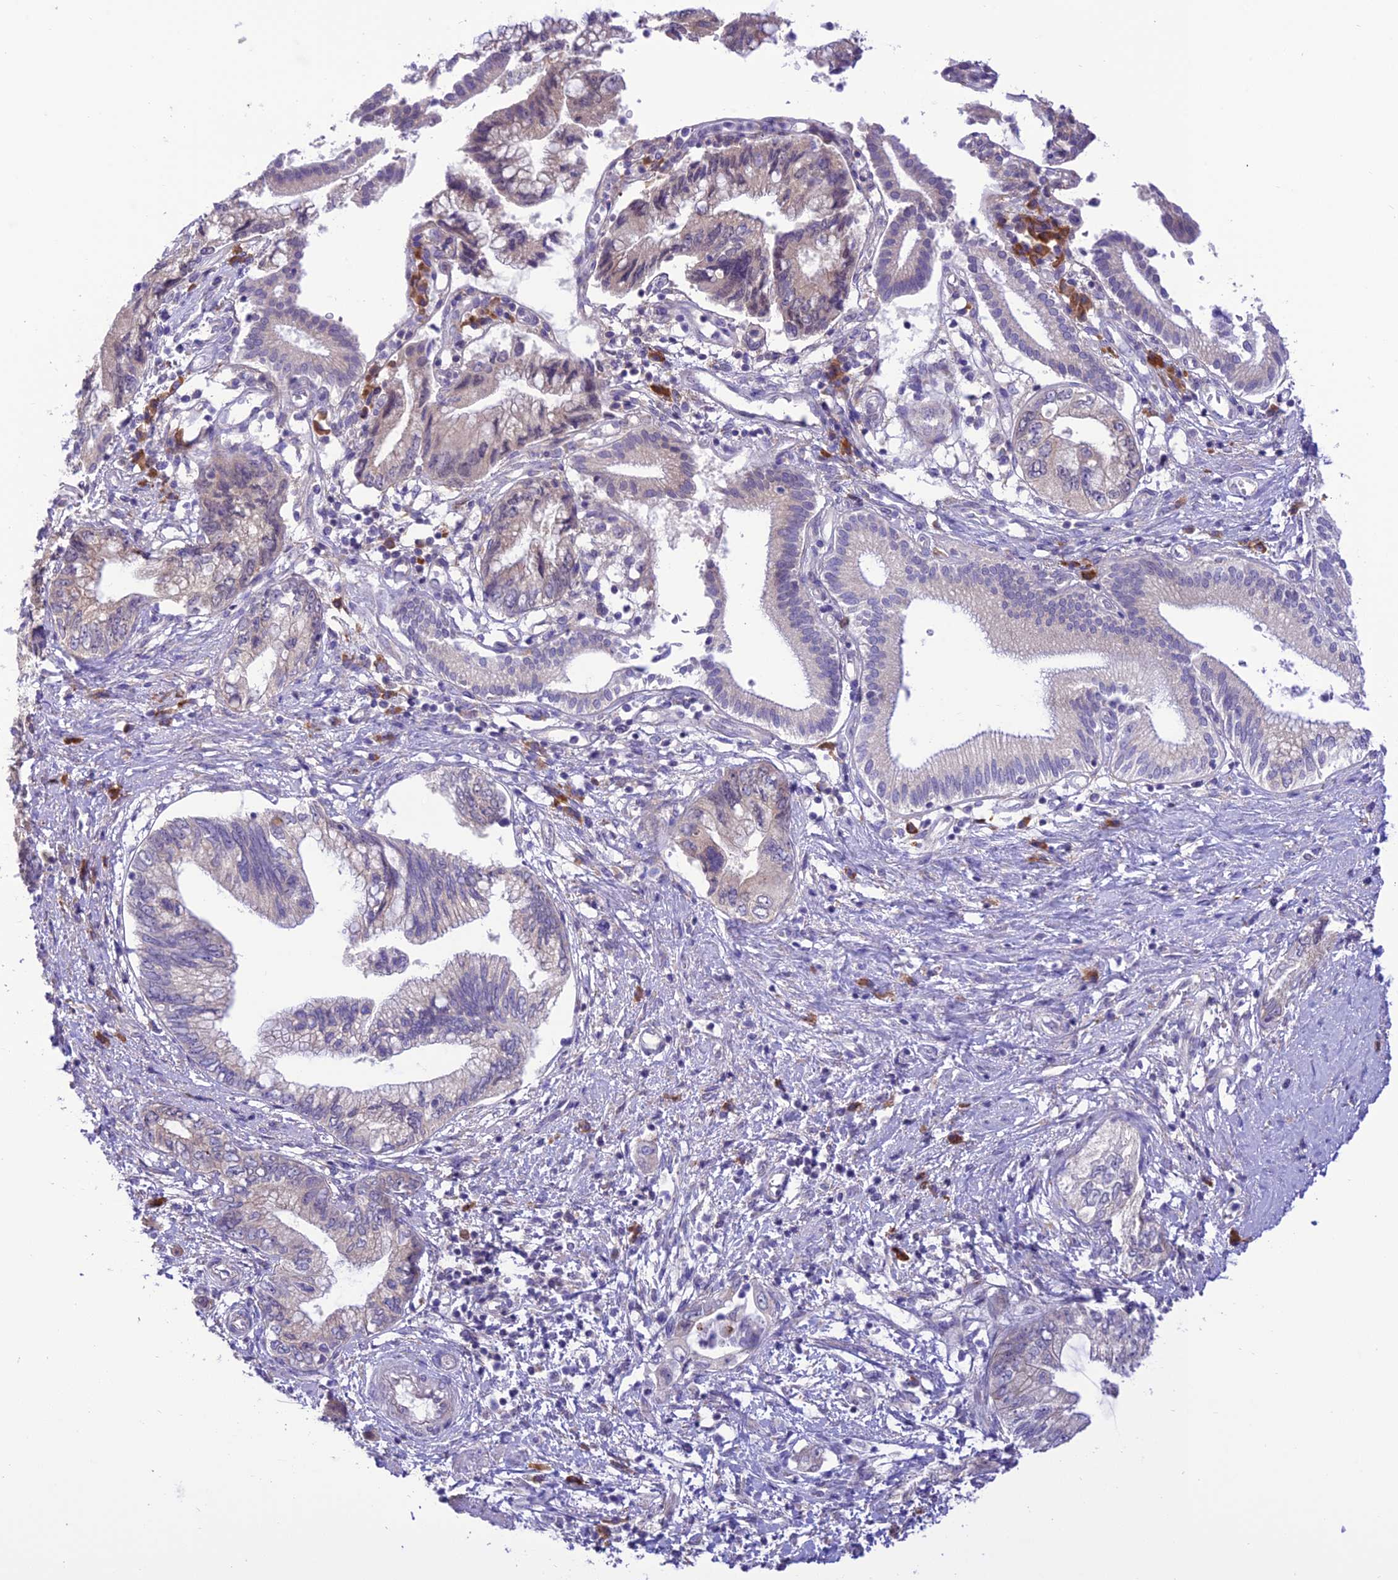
{"staining": {"intensity": "negative", "quantity": "none", "location": "none"}, "tissue": "pancreatic cancer", "cell_type": "Tumor cells", "image_type": "cancer", "snomed": [{"axis": "morphology", "description": "Adenocarcinoma, NOS"}, {"axis": "topography", "description": "Pancreas"}], "caption": "The micrograph shows no staining of tumor cells in pancreatic cancer. Nuclei are stained in blue.", "gene": "RNF126", "patient": {"sex": "female", "age": 73}}